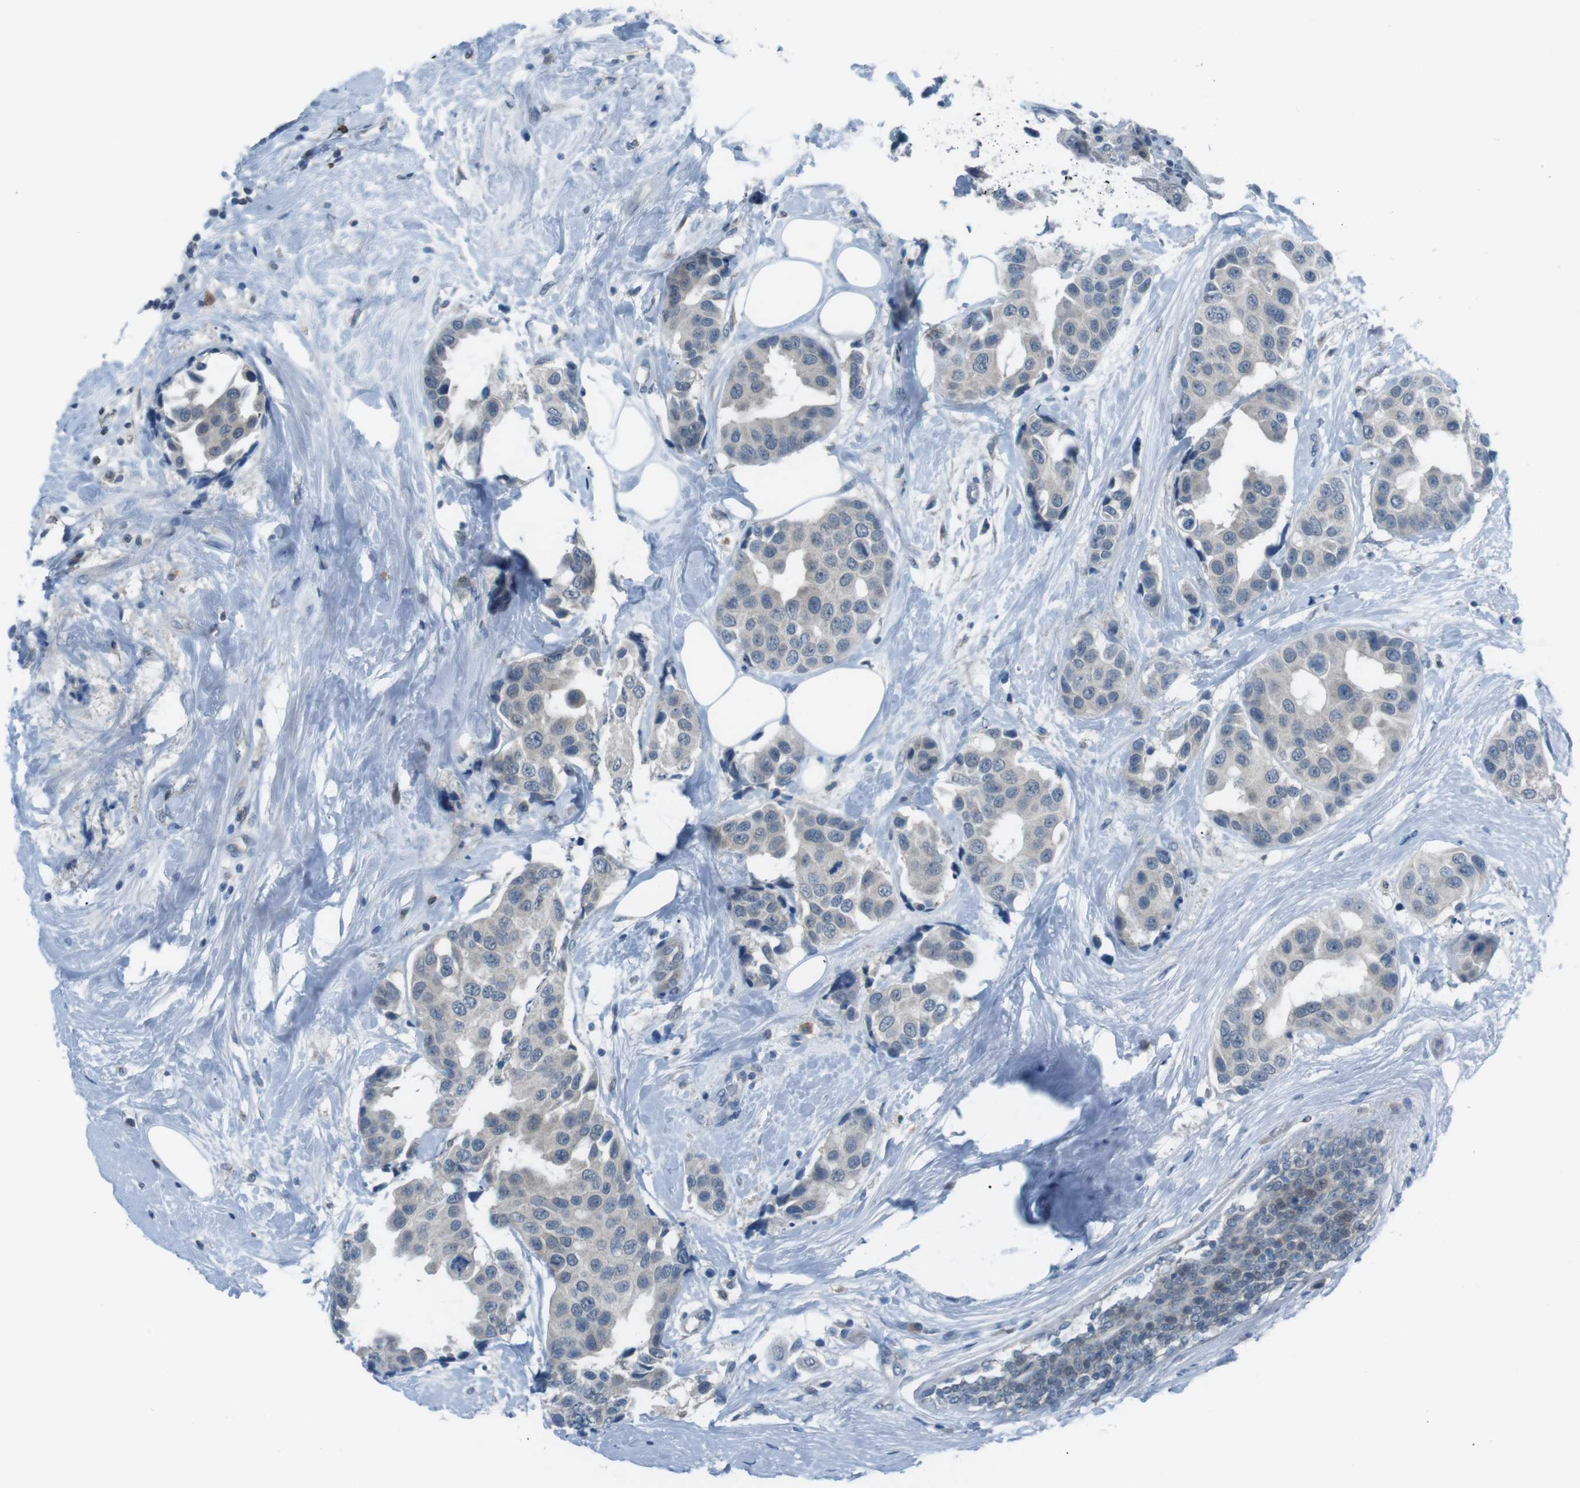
{"staining": {"intensity": "negative", "quantity": "none", "location": "none"}, "tissue": "breast cancer", "cell_type": "Tumor cells", "image_type": "cancer", "snomed": [{"axis": "morphology", "description": "Normal tissue, NOS"}, {"axis": "morphology", "description": "Duct carcinoma"}, {"axis": "topography", "description": "Breast"}], "caption": "Tumor cells show no significant expression in infiltrating ductal carcinoma (breast).", "gene": "FCRLA", "patient": {"sex": "female", "age": 39}}